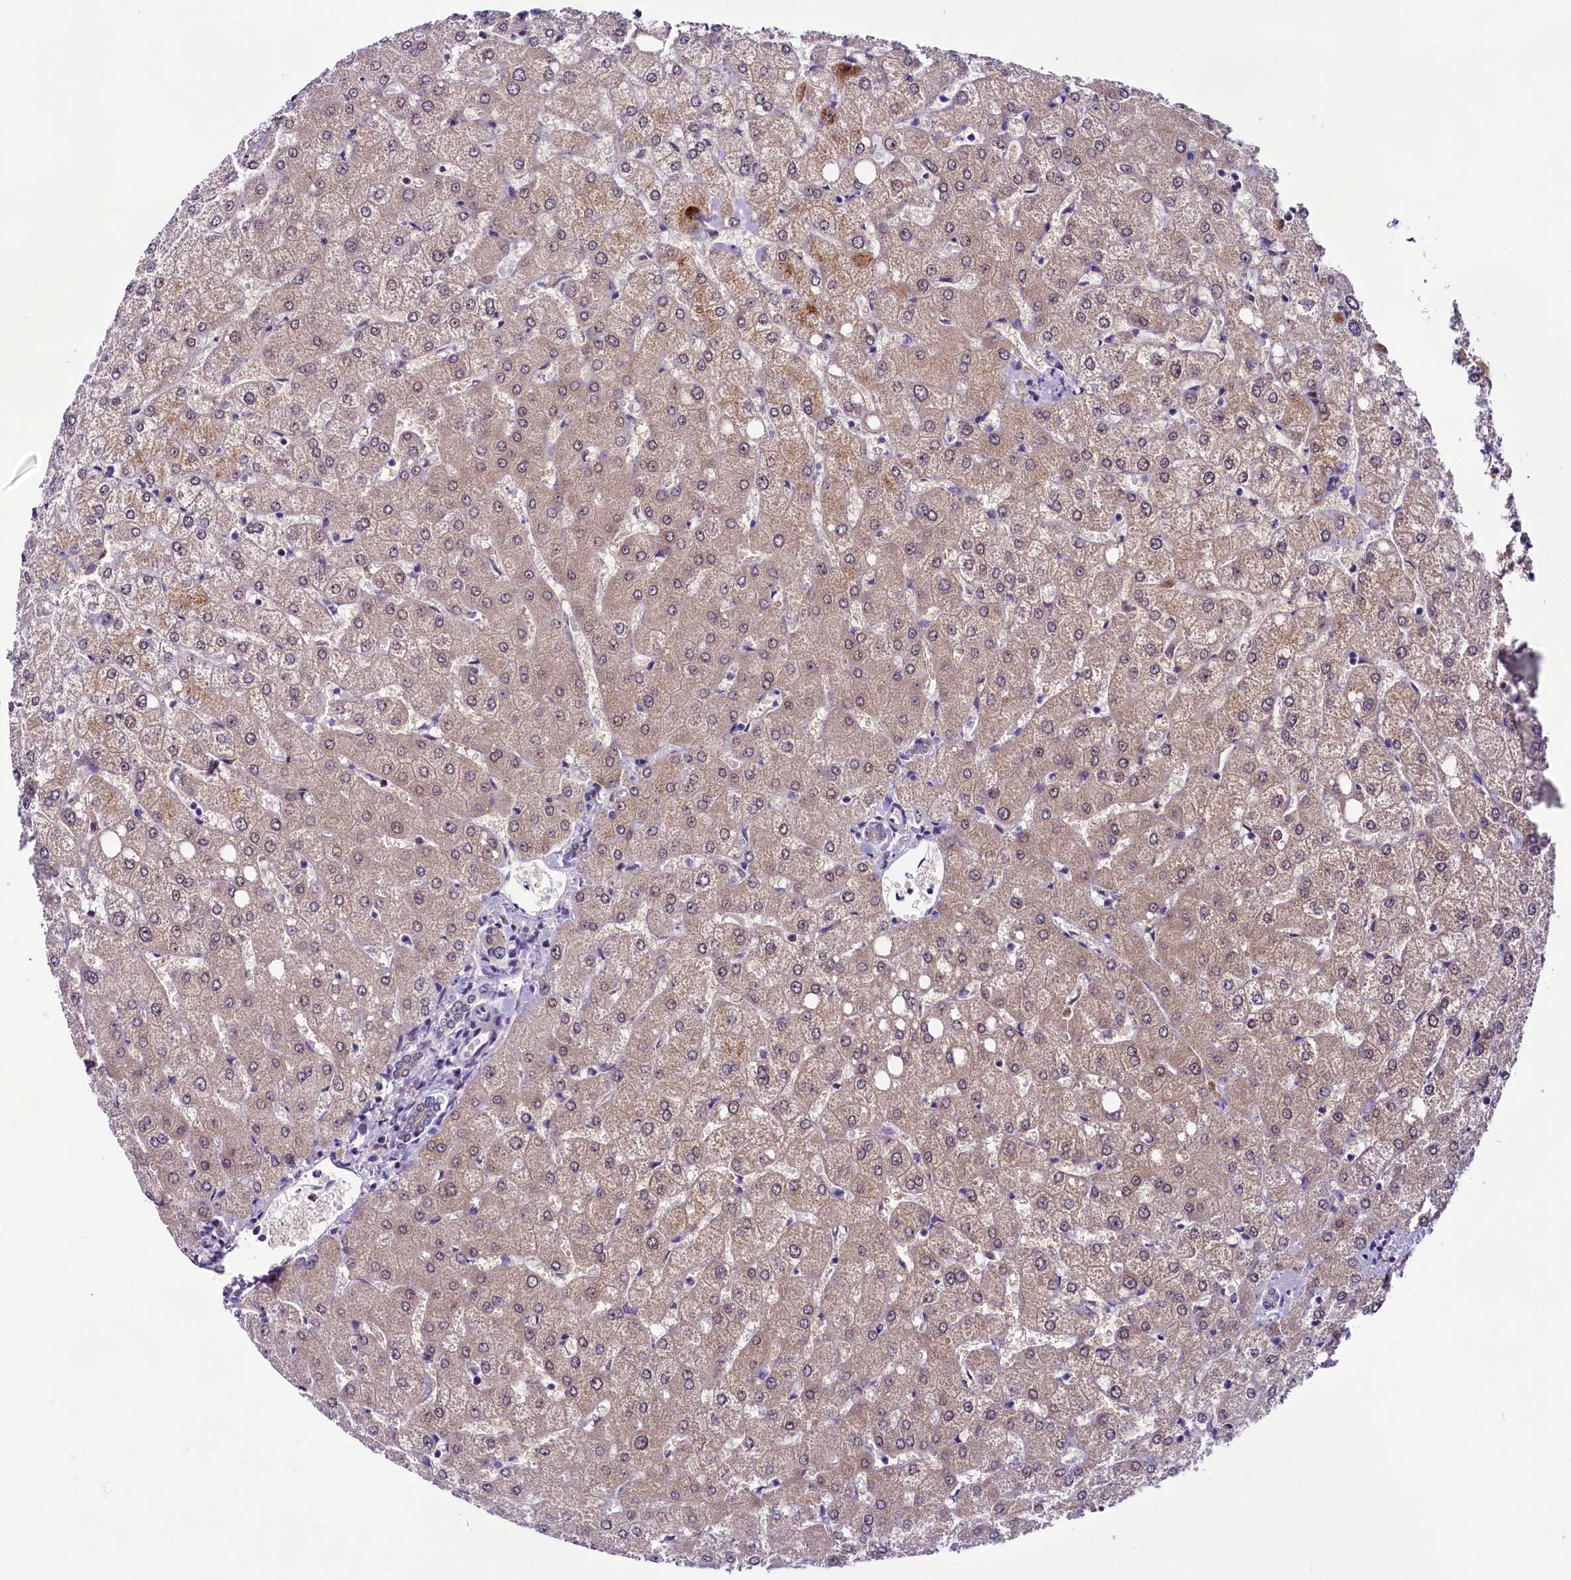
{"staining": {"intensity": "negative", "quantity": "none", "location": "none"}, "tissue": "liver", "cell_type": "Cholangiocytes", "image_type": "normal", "snomed": [{"axis": "morphology", "description": "Normal tissue, NOS"}, {"axis": "topography", "description": "Liver"}], "caption": "DAB (3,3'-diaminobenzidine) immunohistochemical staining of benign human liver displays no significant positivity in cholangiocytes.", "gene": "CCDC106", "patient": {"sex": "female", "age": 54}}